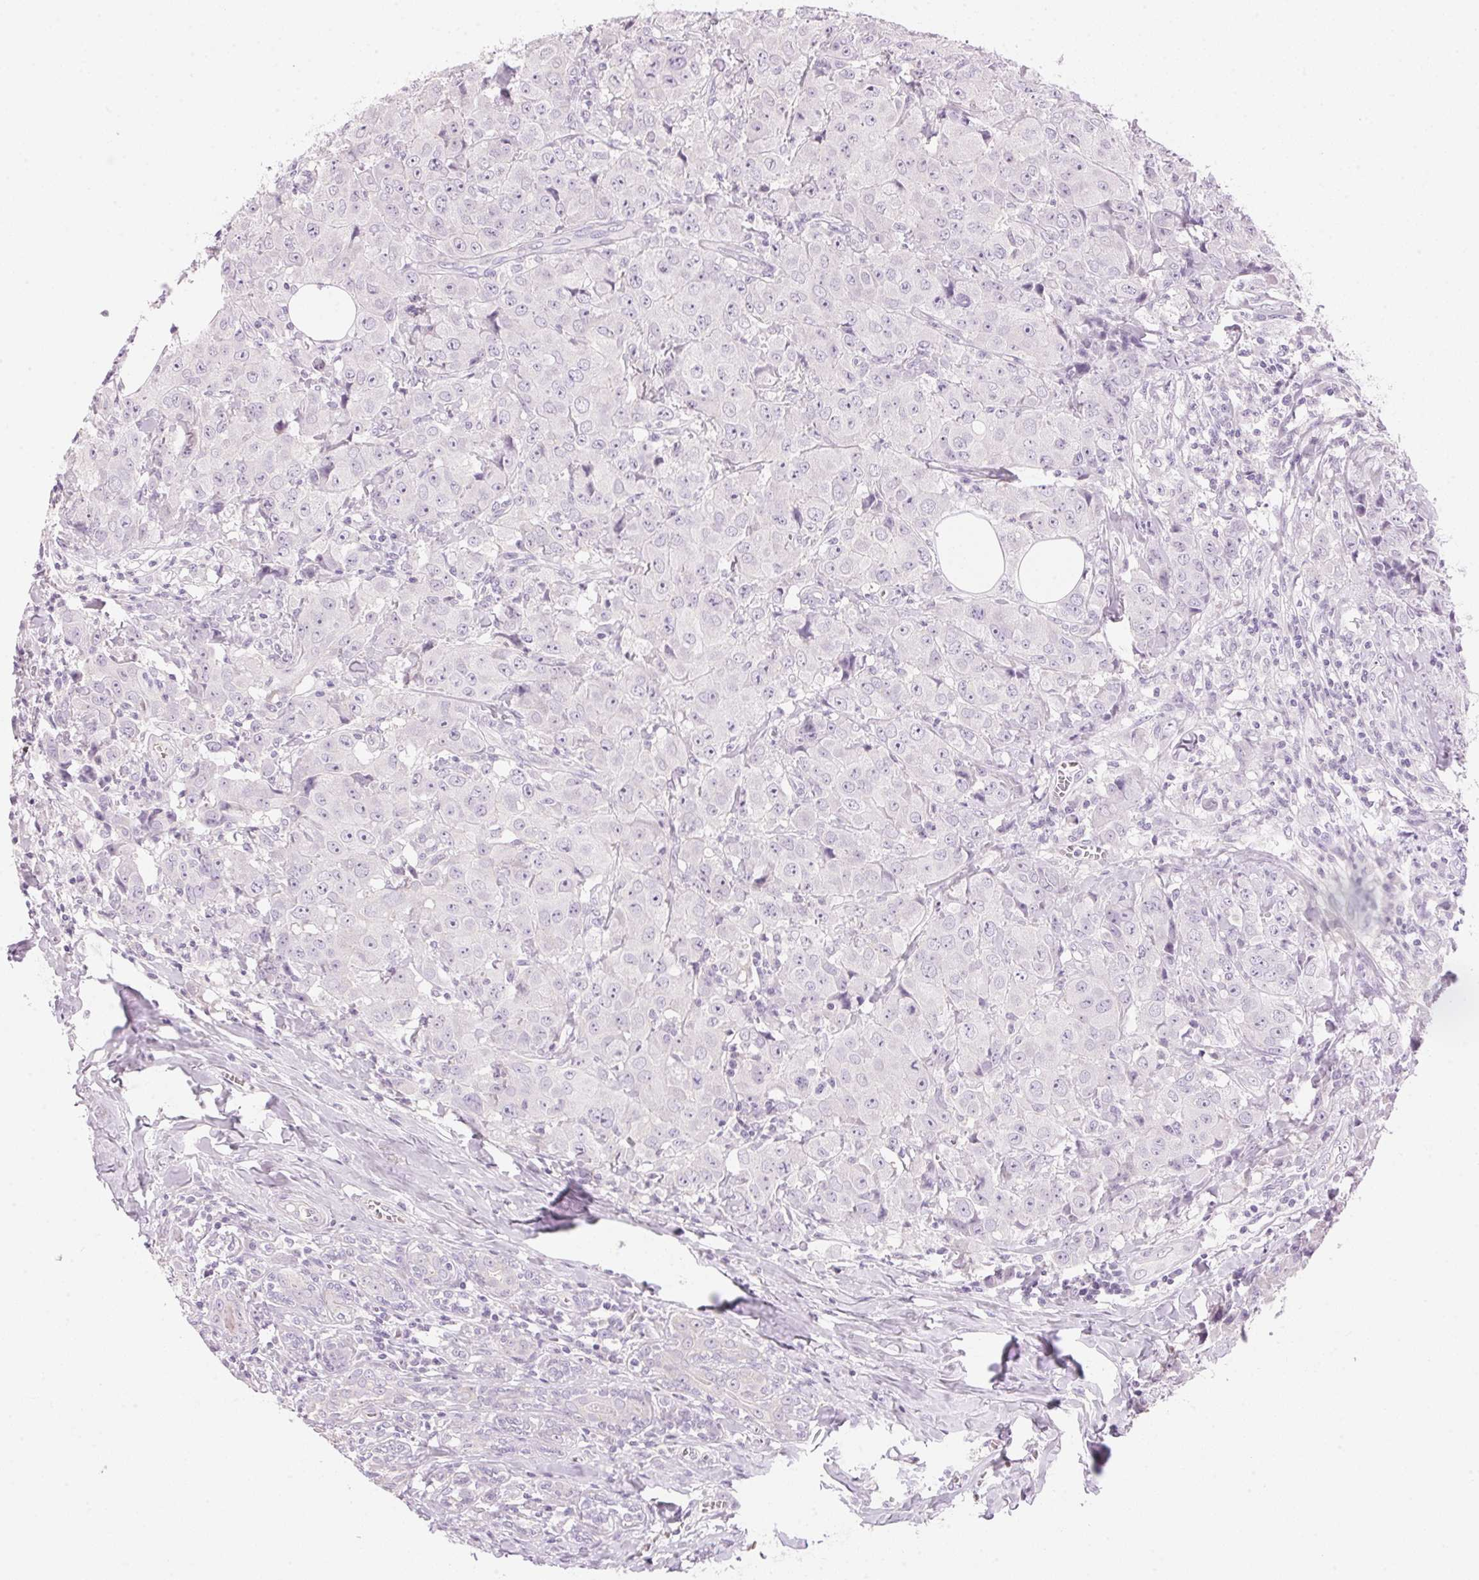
{"staining": {"intensity": "negative", "quantity": "none", "location": "none"}, "tissue": "breast cancer", "cell_type": "Tumor cells", "image_type": "cancer", "snomed": [{"axis": "morphology", "description": "Normal tissue, NOS"}, {"axis": "morphology", "description": "Duct carcinoma"}, {"axis": "topography", "description": "Breast"}], "caption": "Immunohistochemistry of human breast invasive ductal carcinoma displays no positivity in tumor cells. The staining was performed using DAB to visualize the protein expression in brown, while the nuclei were stained in blue with hematoxylin (Magnification: 20x).", "gene": "HSD17B2", "patient": {"sex": "female", "age": 43}}